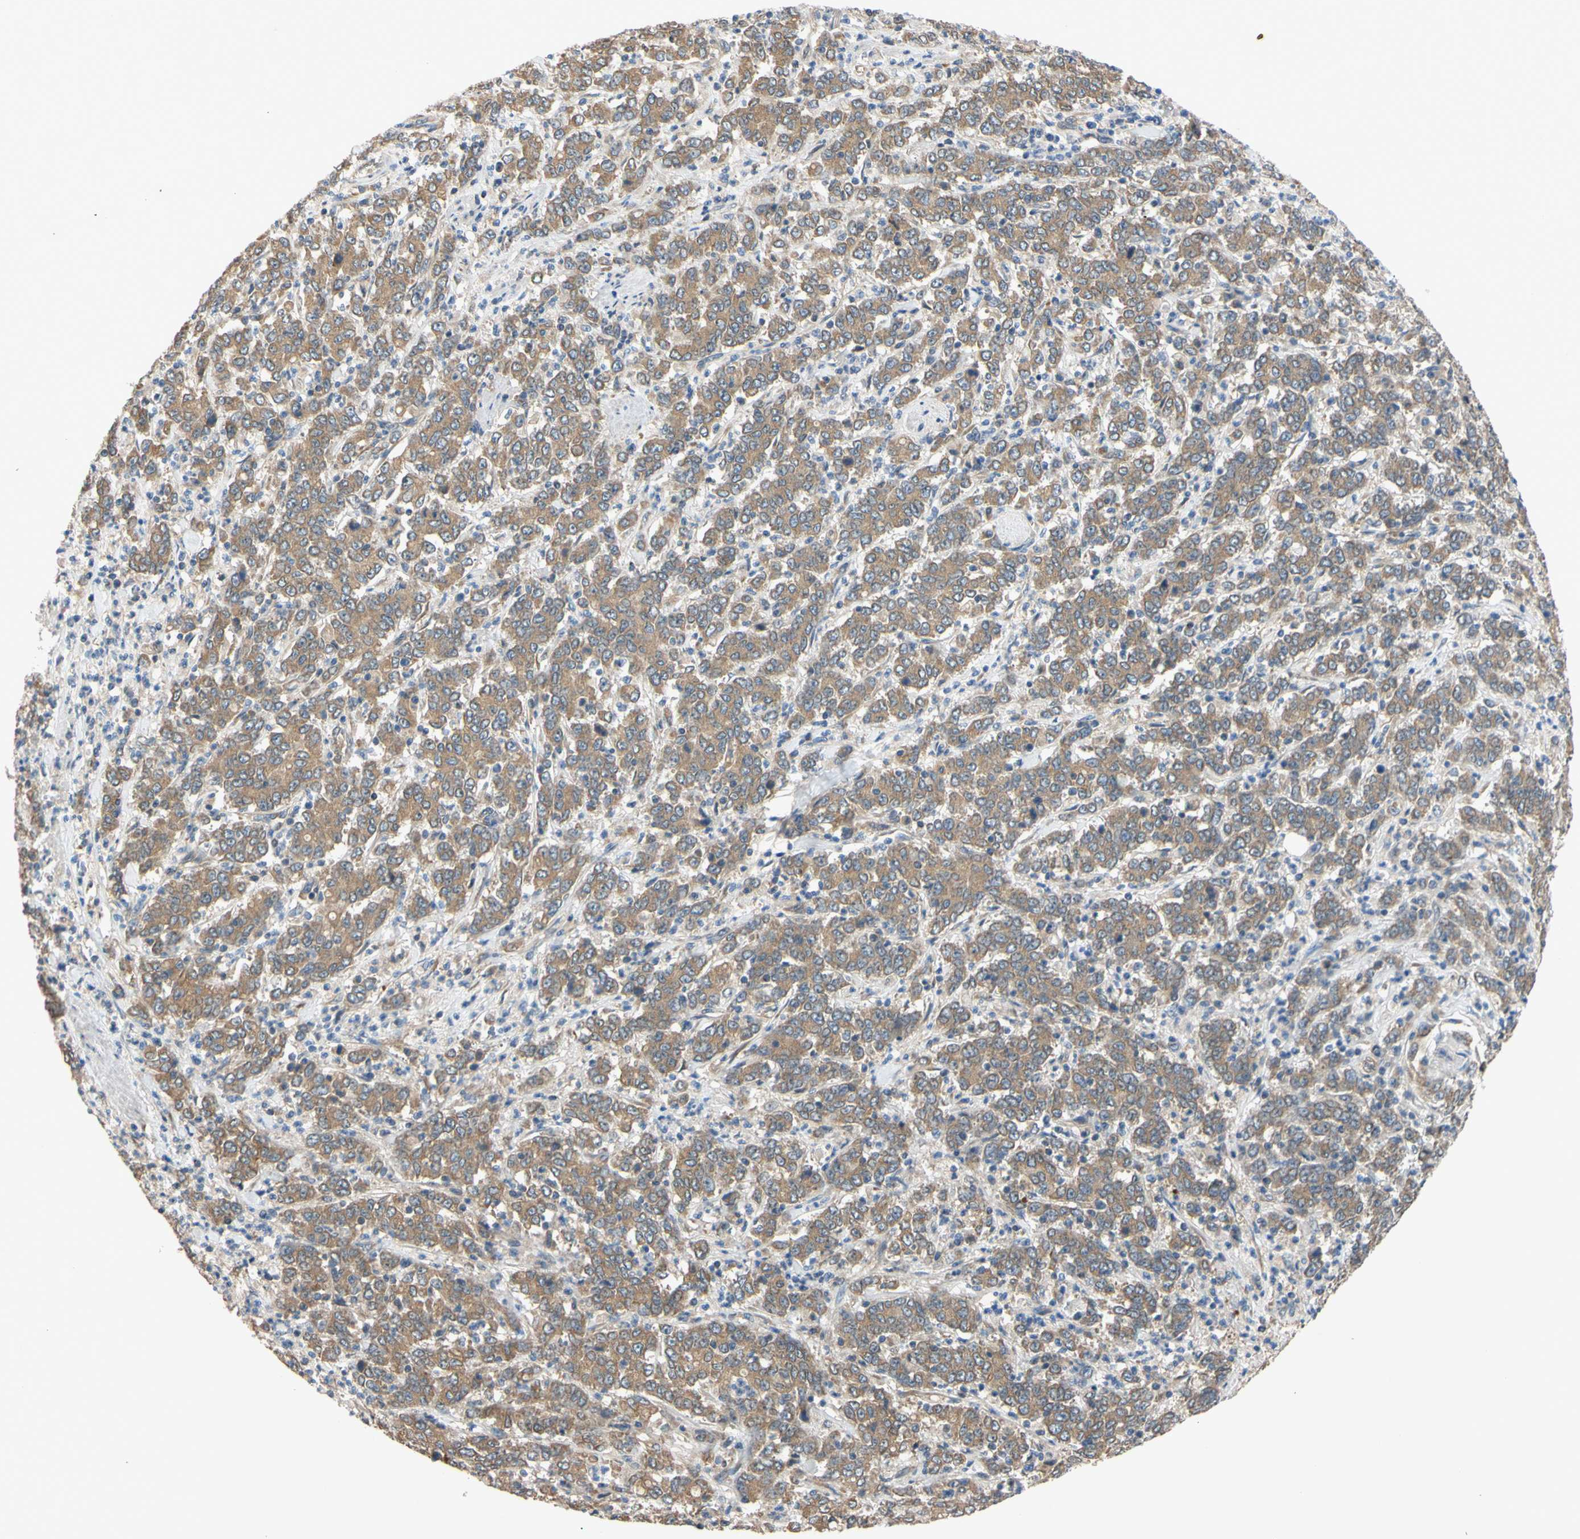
{"staining": {"intensity": "moderate", "quantity": ">75%", "location": "cytoplasmic/membranous"}, "tissue": "stomach cancer", "cell_type": "Tumor cells", "image_type": "cancer", "snomed": [{"axis": "morphology", "description": "Adenocarcinoma, NOS"}, {"axis": "topography", "description": "Stomach, lower"}], "caption": "IHC of stomach cancer reveals medium levels of moderate cytoplasmic/membranous positivity in about >75% of tumor cells. (brown staining indicates protein expression, while blue staining denotes nuclei).", "gene": "MBTPS2", "patient": {"sex": "female", "age": 71}}